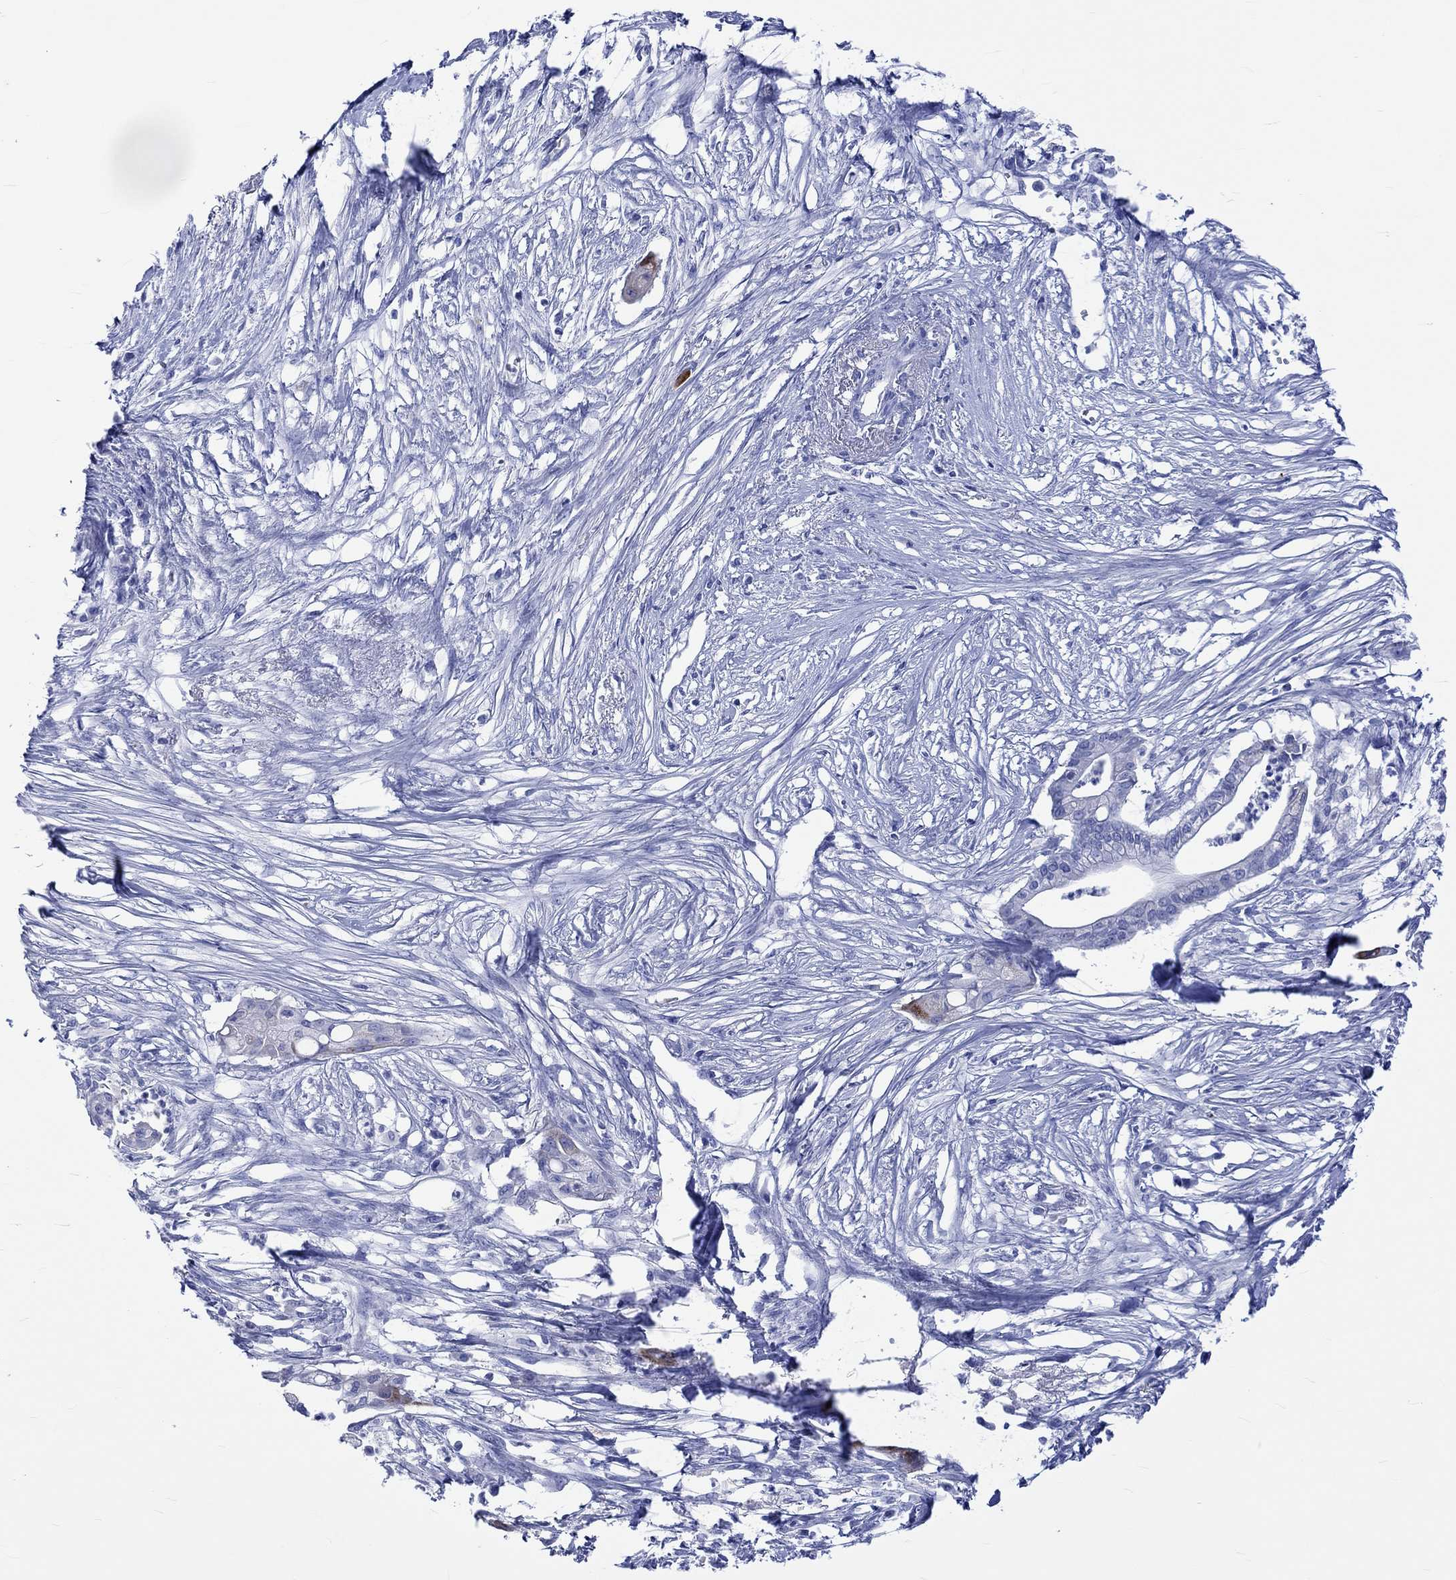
{"staining": {"intensity": "negative", "quantity": "none", "location": "none"}, "tissue": "pancreatic cancer", "cell_type": "Tumor cells", "image_type": "cancer", "snomed": [{"axis": "morphology", "description": "Normal tissue, NOS"}, {"axis": "morphology", "description": "Adenocarcinoma, NOS"}, {"axis": "topography", "description": "Pancreas"}], "caption": "Pancreatic cancer was stained to show a protein in brown. There is no significant positivity in tumor cells.", "gene": "KLHL33", "patient": {"sex": "female", "age": 58}}